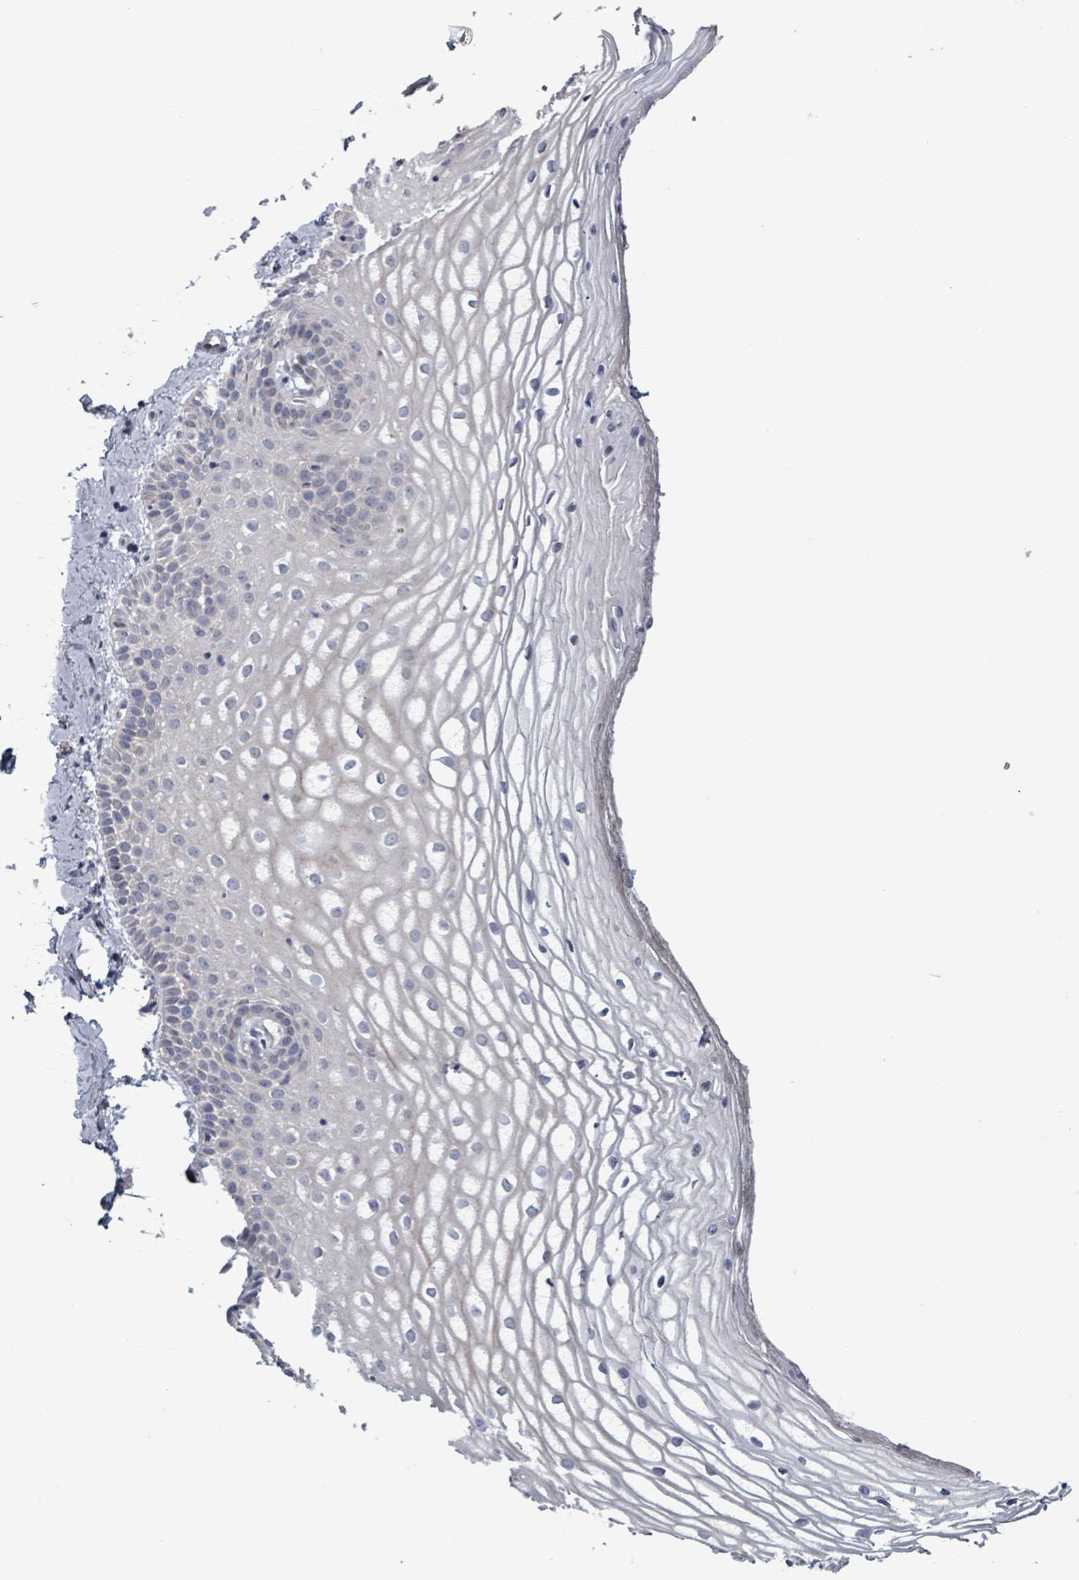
{"staining": {"intensity": "weak", "quantity": "<25%", "location": "cytoplasmic/membranous"}, "tissue": "vagina", "cell_type": "Squamous epithelial cells", "image_type": "normal", "snomed": [{"axis": "morphology", "description": "Normal tissue, NOS"}, {"axis": "topography", "description": "Vagina"}], "caption": "A photomicrograph of vagina stained for a protein demonstrates no brown staining in squamous epithelial cells. (Brightfield microscopy of DAB immunohistochemistry (IHC) at high magnification).", "gene": "FKBP1A", "patient": {"sex": "female", "age": 56}}